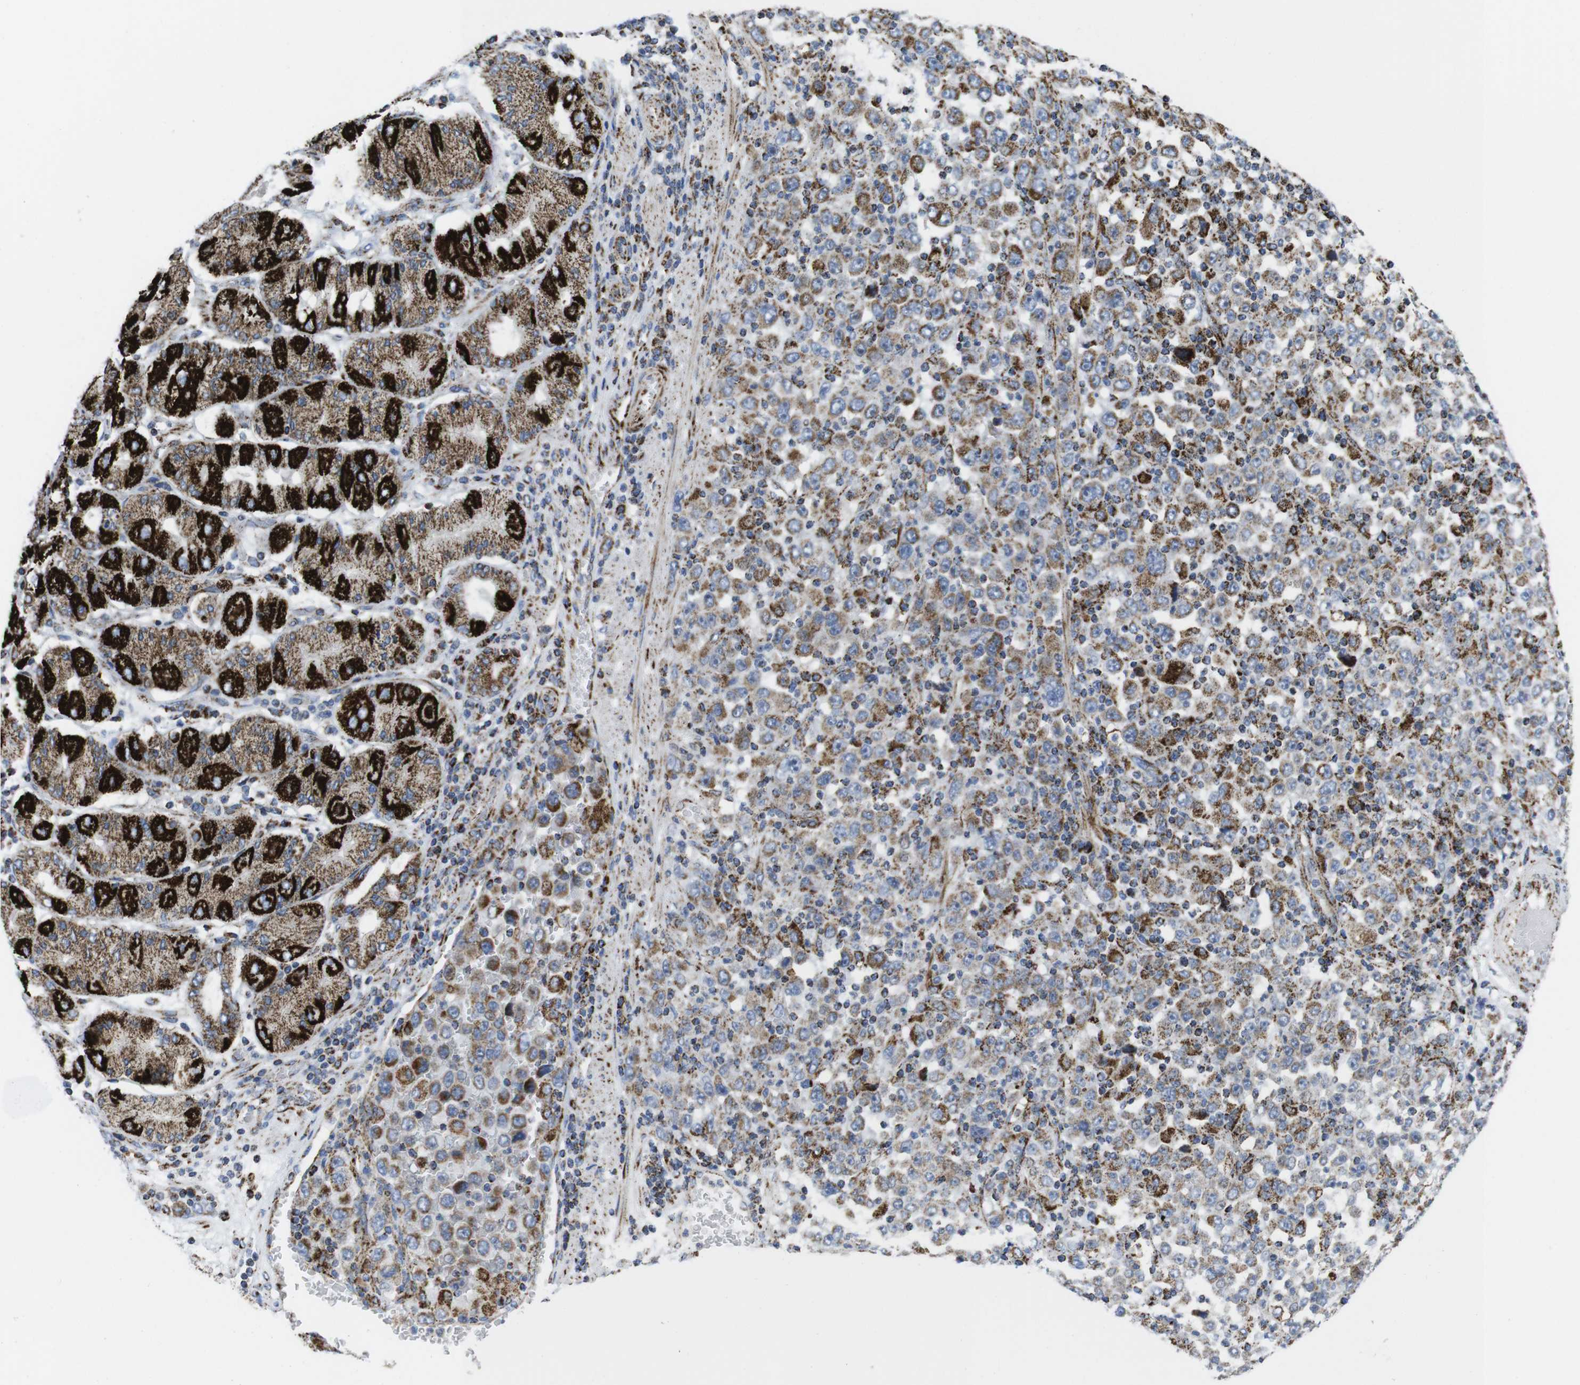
{"staining": {"intensity": "moderate", "quantity": ">75%", "location": "cytoplasmic/membranous"}, "tissue": "stomach cancer", "cell_type": "Tumor cells", "image_type": "cancer", "snomed": [{"axis": "morphology", "description": "Normal tissue, NOS"}, {"axis": "morphology", "description": "Adenocarcinoma, NOS"}, {"axis": "topography", "description": "Stomach, upper"}, {"axis": "topography", "description": "Stomach"}], "caption": "A histopathology image showing moderate cytoplasmic/membranous positivity in approximately >75% of tumor cells in adenocarcinoma (stomach), as visualized by brown immunohistochemical staining.", "gene": "TMEM192", "patient": {"sex": "male", "age": 59}}